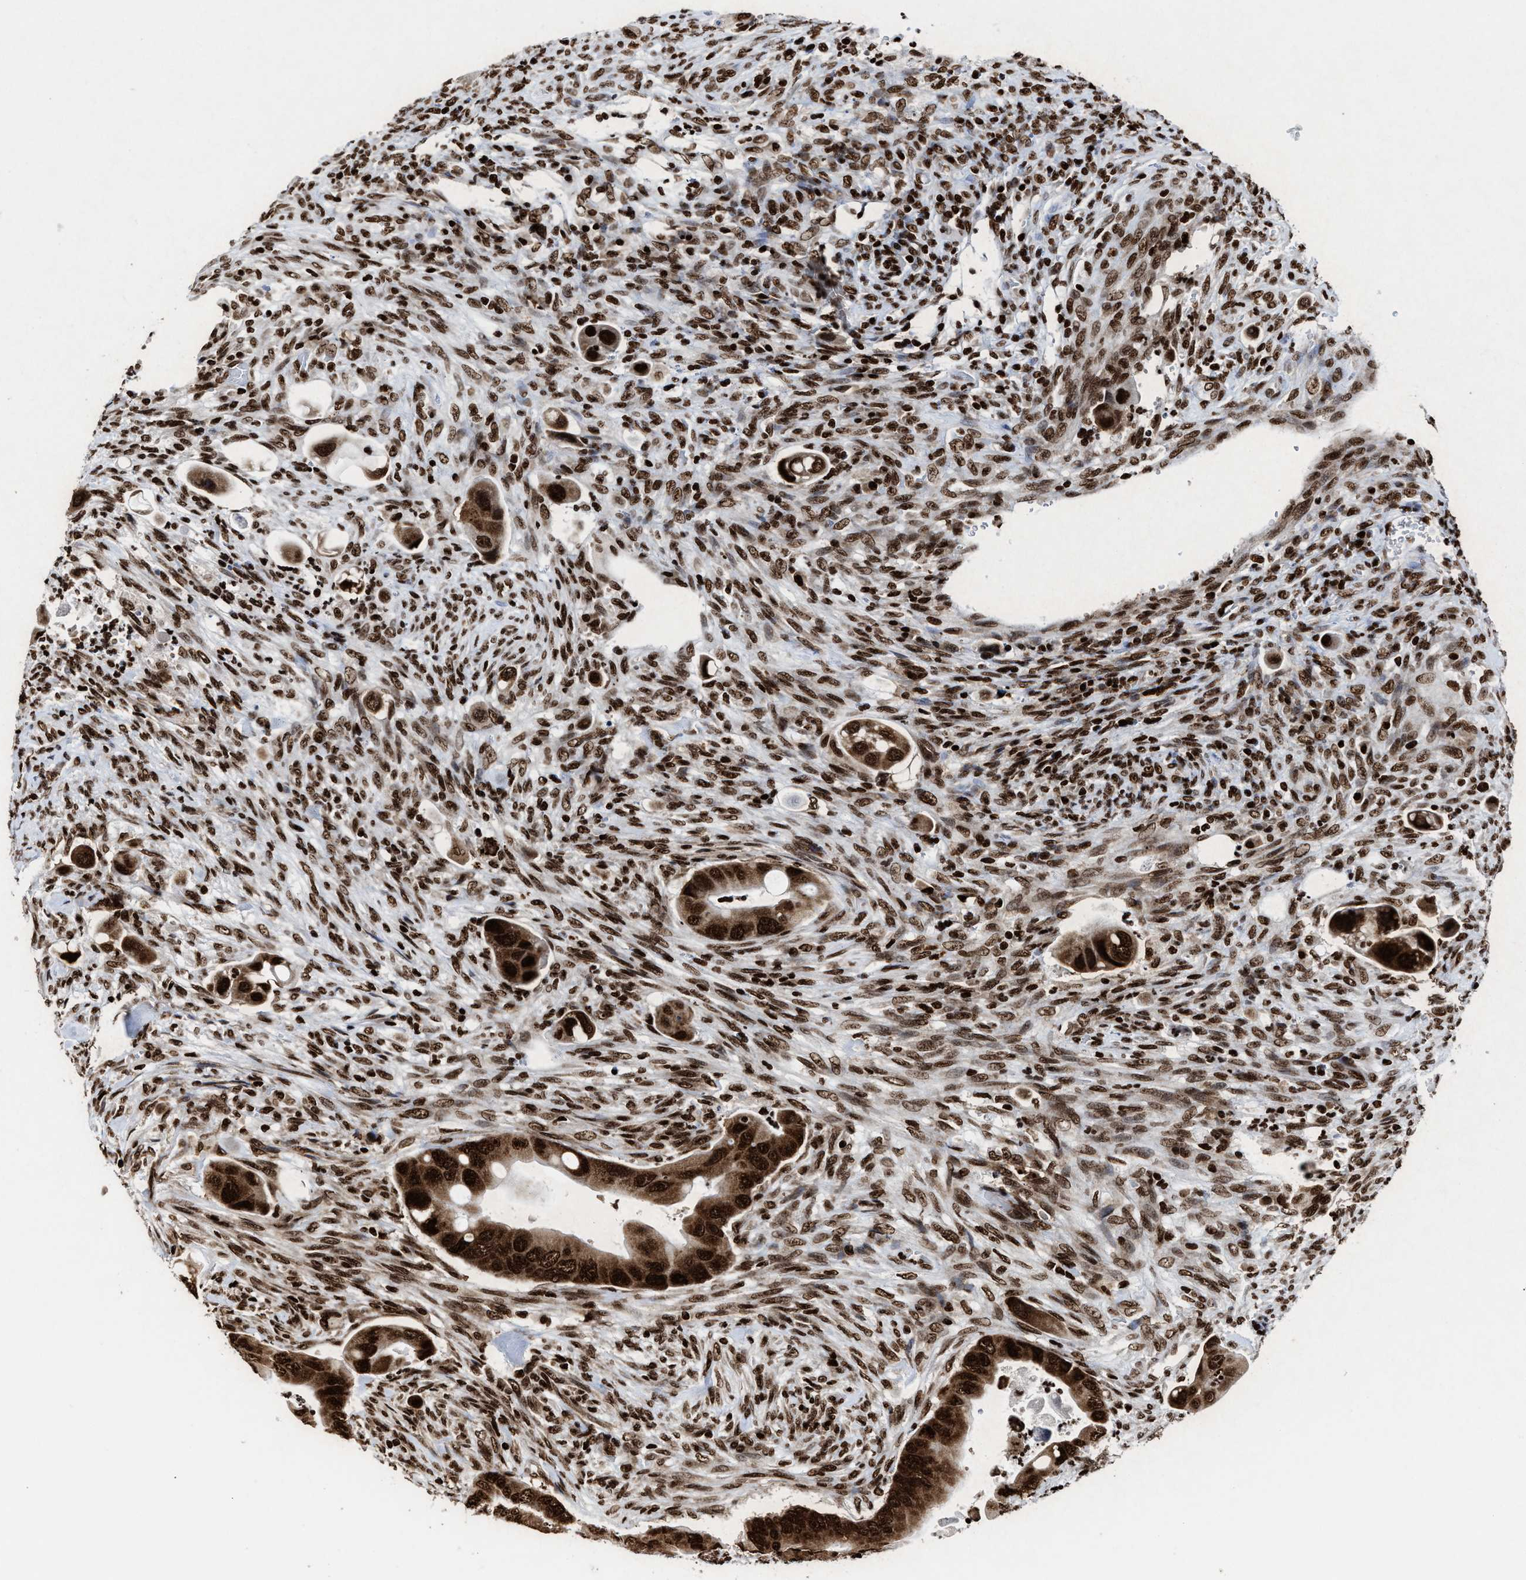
{"staining": {"intensity": "strong", "quantity": ">75%", "location": "cytoplasmic/membranous,nuclear"}, "tissue": "colorectal cancer", "cell_type": "Tumor cells", "image_type": "cancer", "snomed": [{"axis": "morphology", "description": "Adenocarcinoma, NOS"}, {"axis": "topography", "description": "Rectum"}], "caption": "Immunohistochemistry (IHC) photomicrograph of neoplastic tissue: colorectal cancer (adenocarcinoma) stained using immunohistochemistry (IHC) reveals high levels of strong protein expression localized specifically in the cytoplasmic/membranous and nuclear of tumor cells, appearing as a cytoplasmic/membranous and nuclear brown color.", "gene": "ALYREF", "patient": {"sex": "female", "age": 57}}